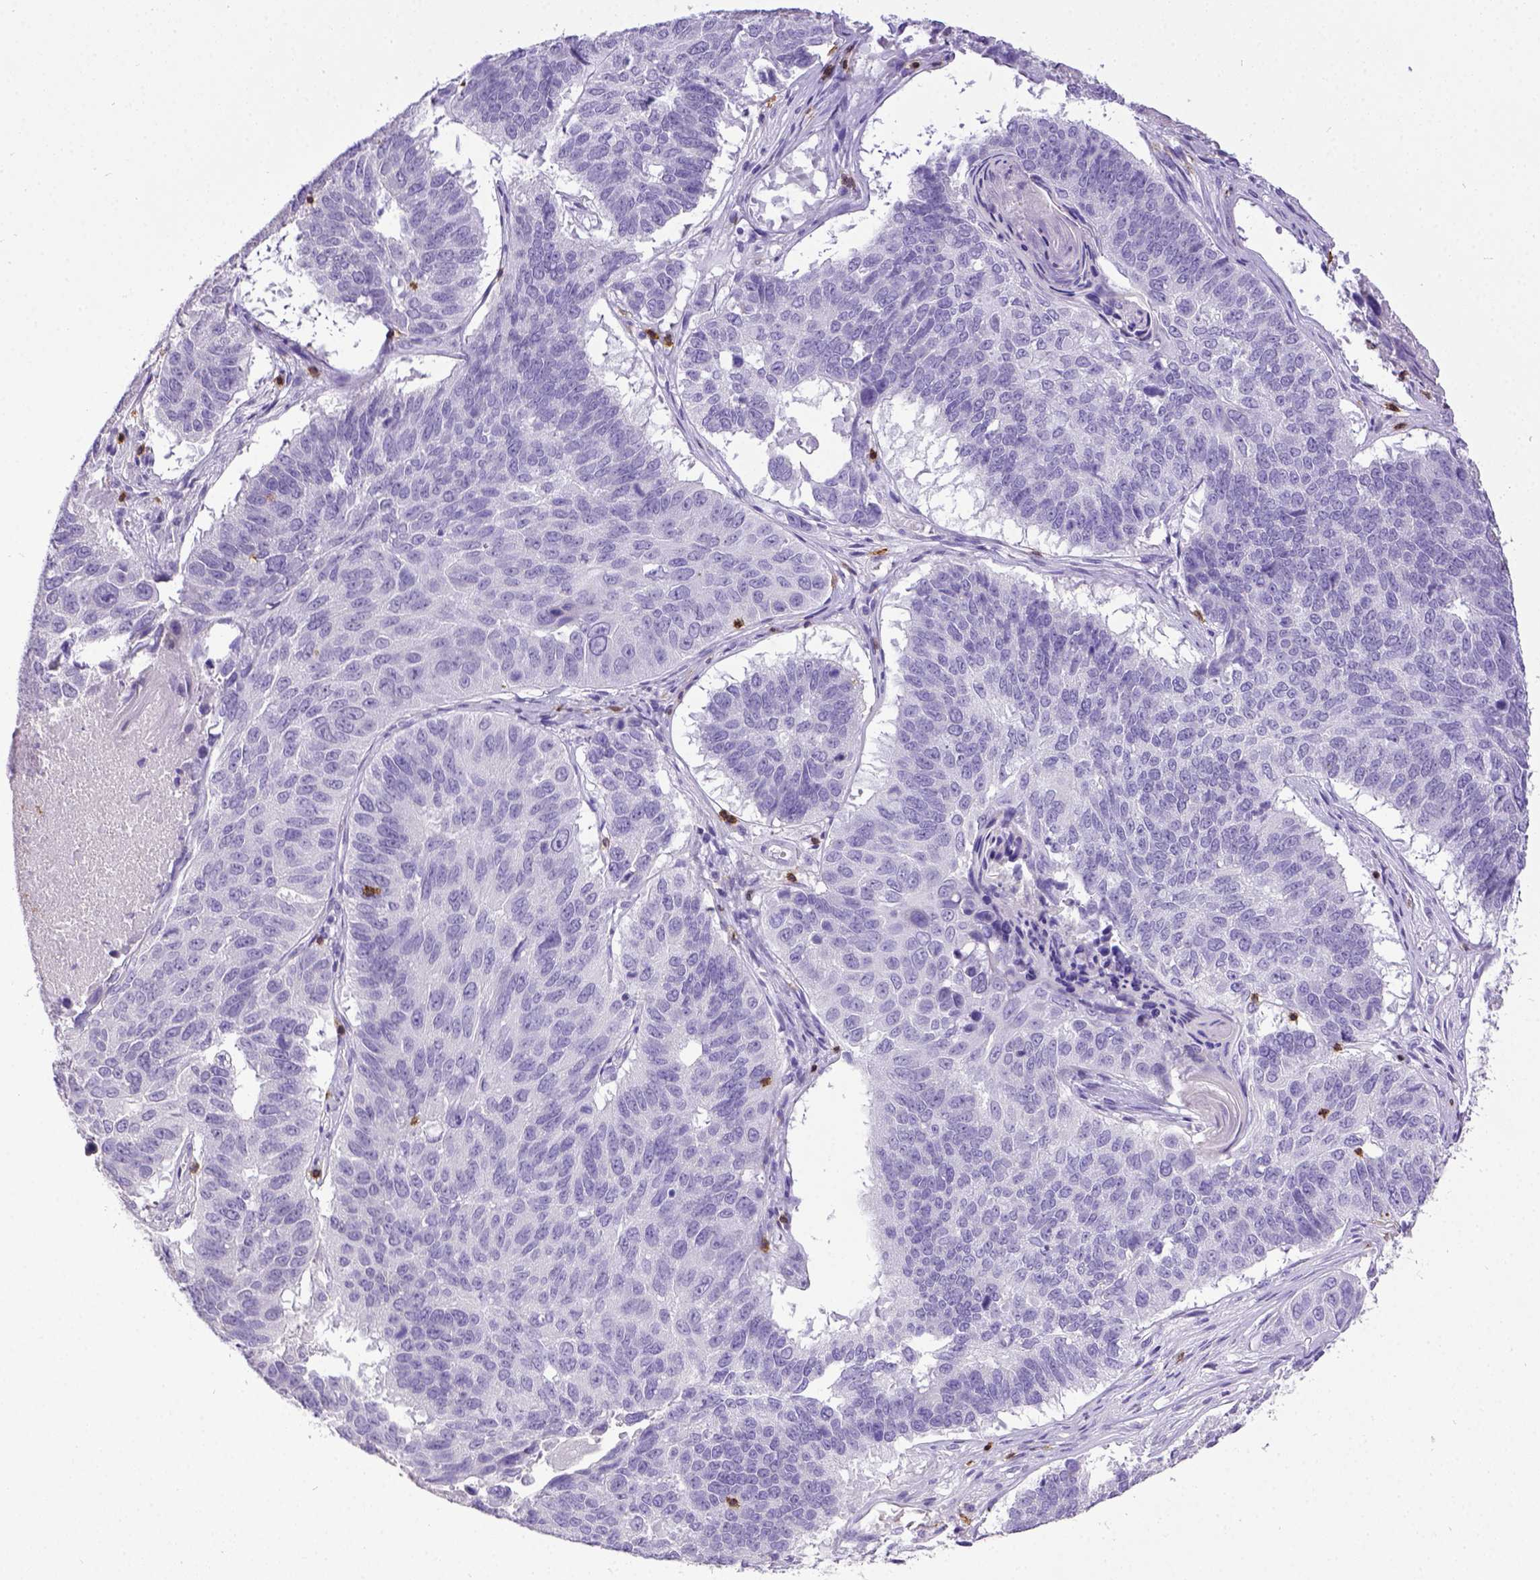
{"staining": {"intensity": "negative", "quantity": "none", "location": "none"}, "tissue": "lung cancer", "cell_type": "Tumor cells", "image_type": "cancer", "snomed": [{"axis": "morphology", "description": "Squamous cell carcinoma, NOS"}, {"axis": "topography", "description": "Lung"}], "caption": "Lung cancer stained for a protein using IHC reveals no expression tumor cells.", "gene": "CD3E", "patient": {"sex": "male", "age": 73}}